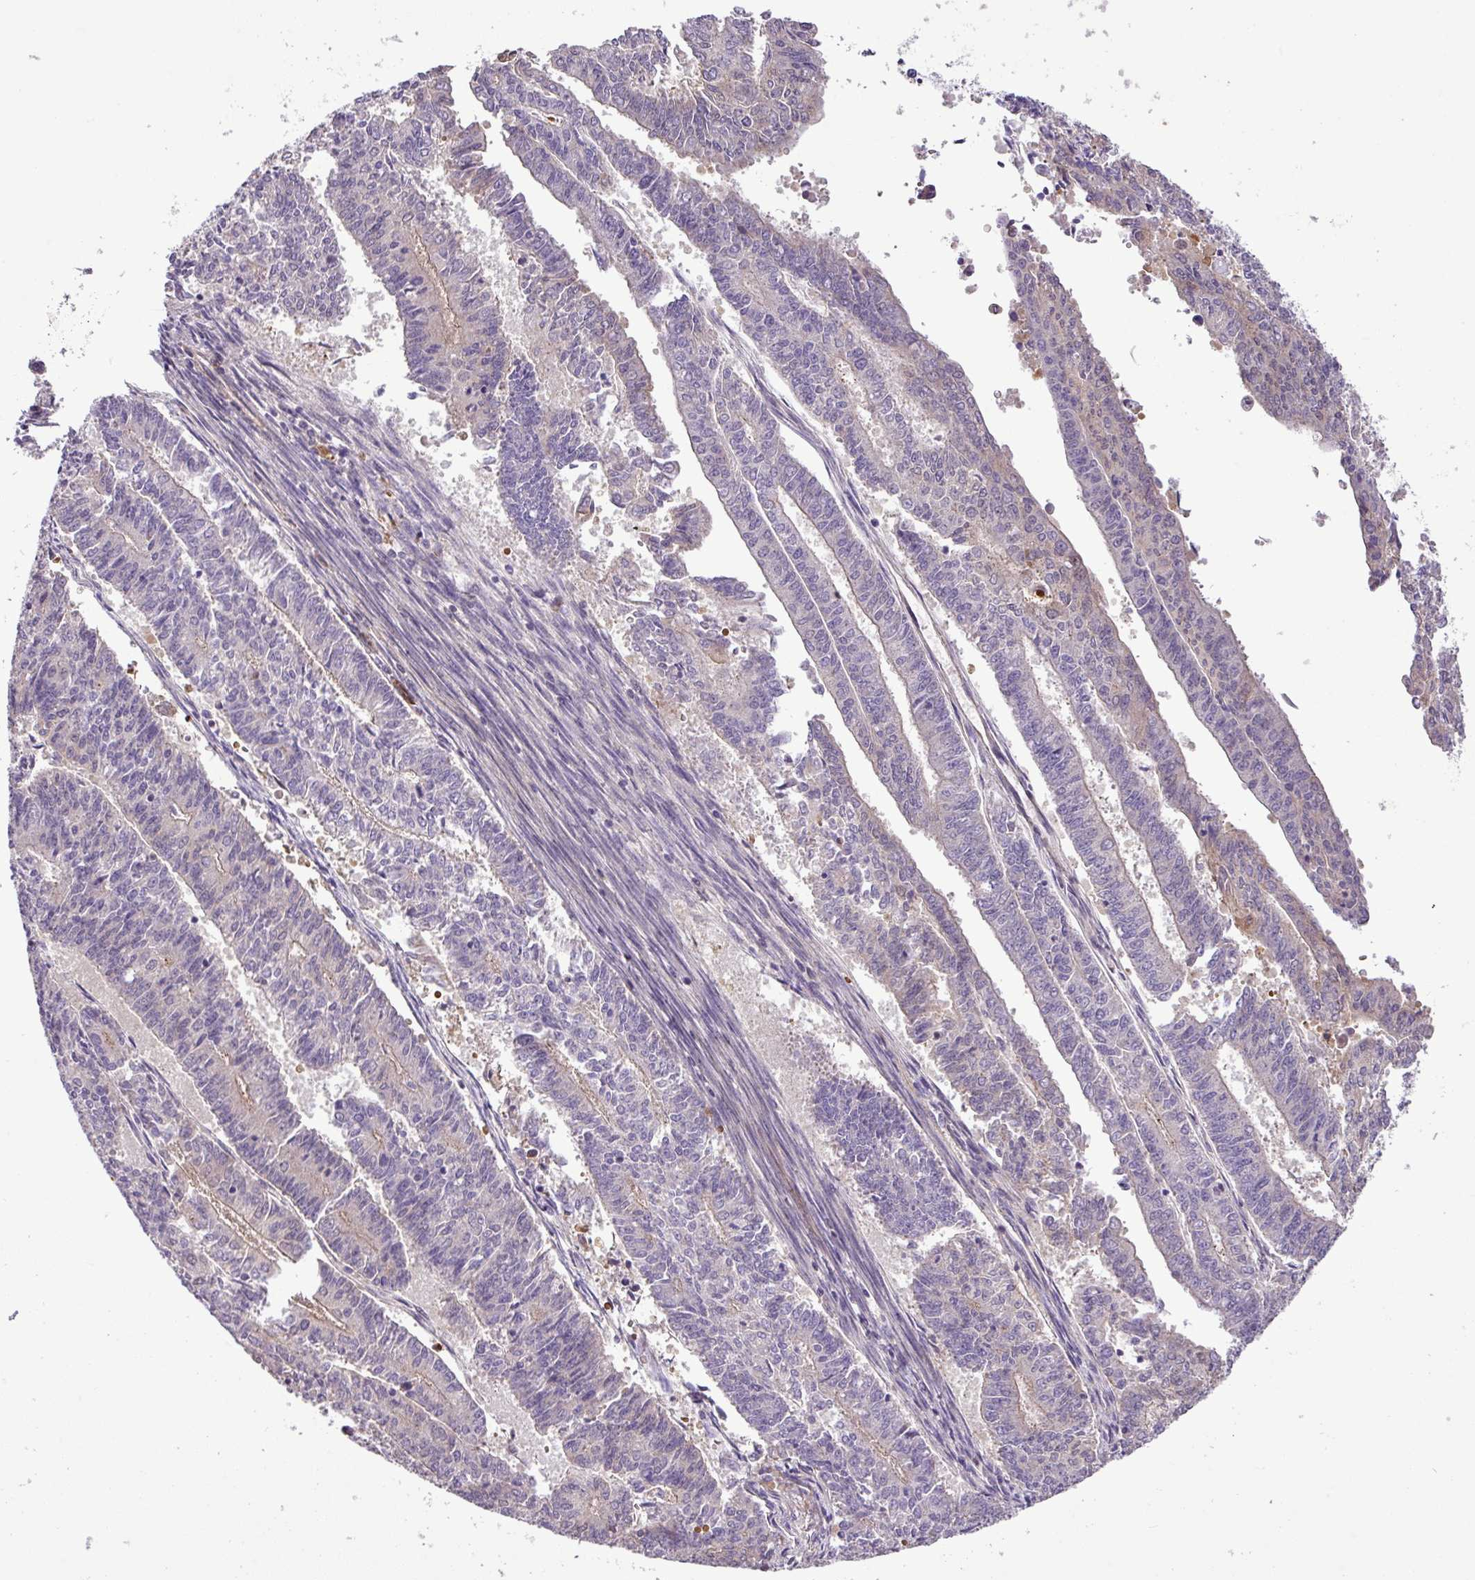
{"staining": {"intensity": "negative", "quantity": "none", "location": "none"}, "tissue": "endometrial cancer", "cell_type": "Tumor cells", "image_type": "cancer", "snomed": [{"axis": "morphology", "description": "Adenocarcinoma, NOS"}, {"axis": "topography", "description": "Endometrium"}], "caption": "Tumor cells are negative for protein expression in human endometrial cancer (adenocarcinoma).", "gene": "NBEAL2", "patient": {"sex": "female", "age": 59}}